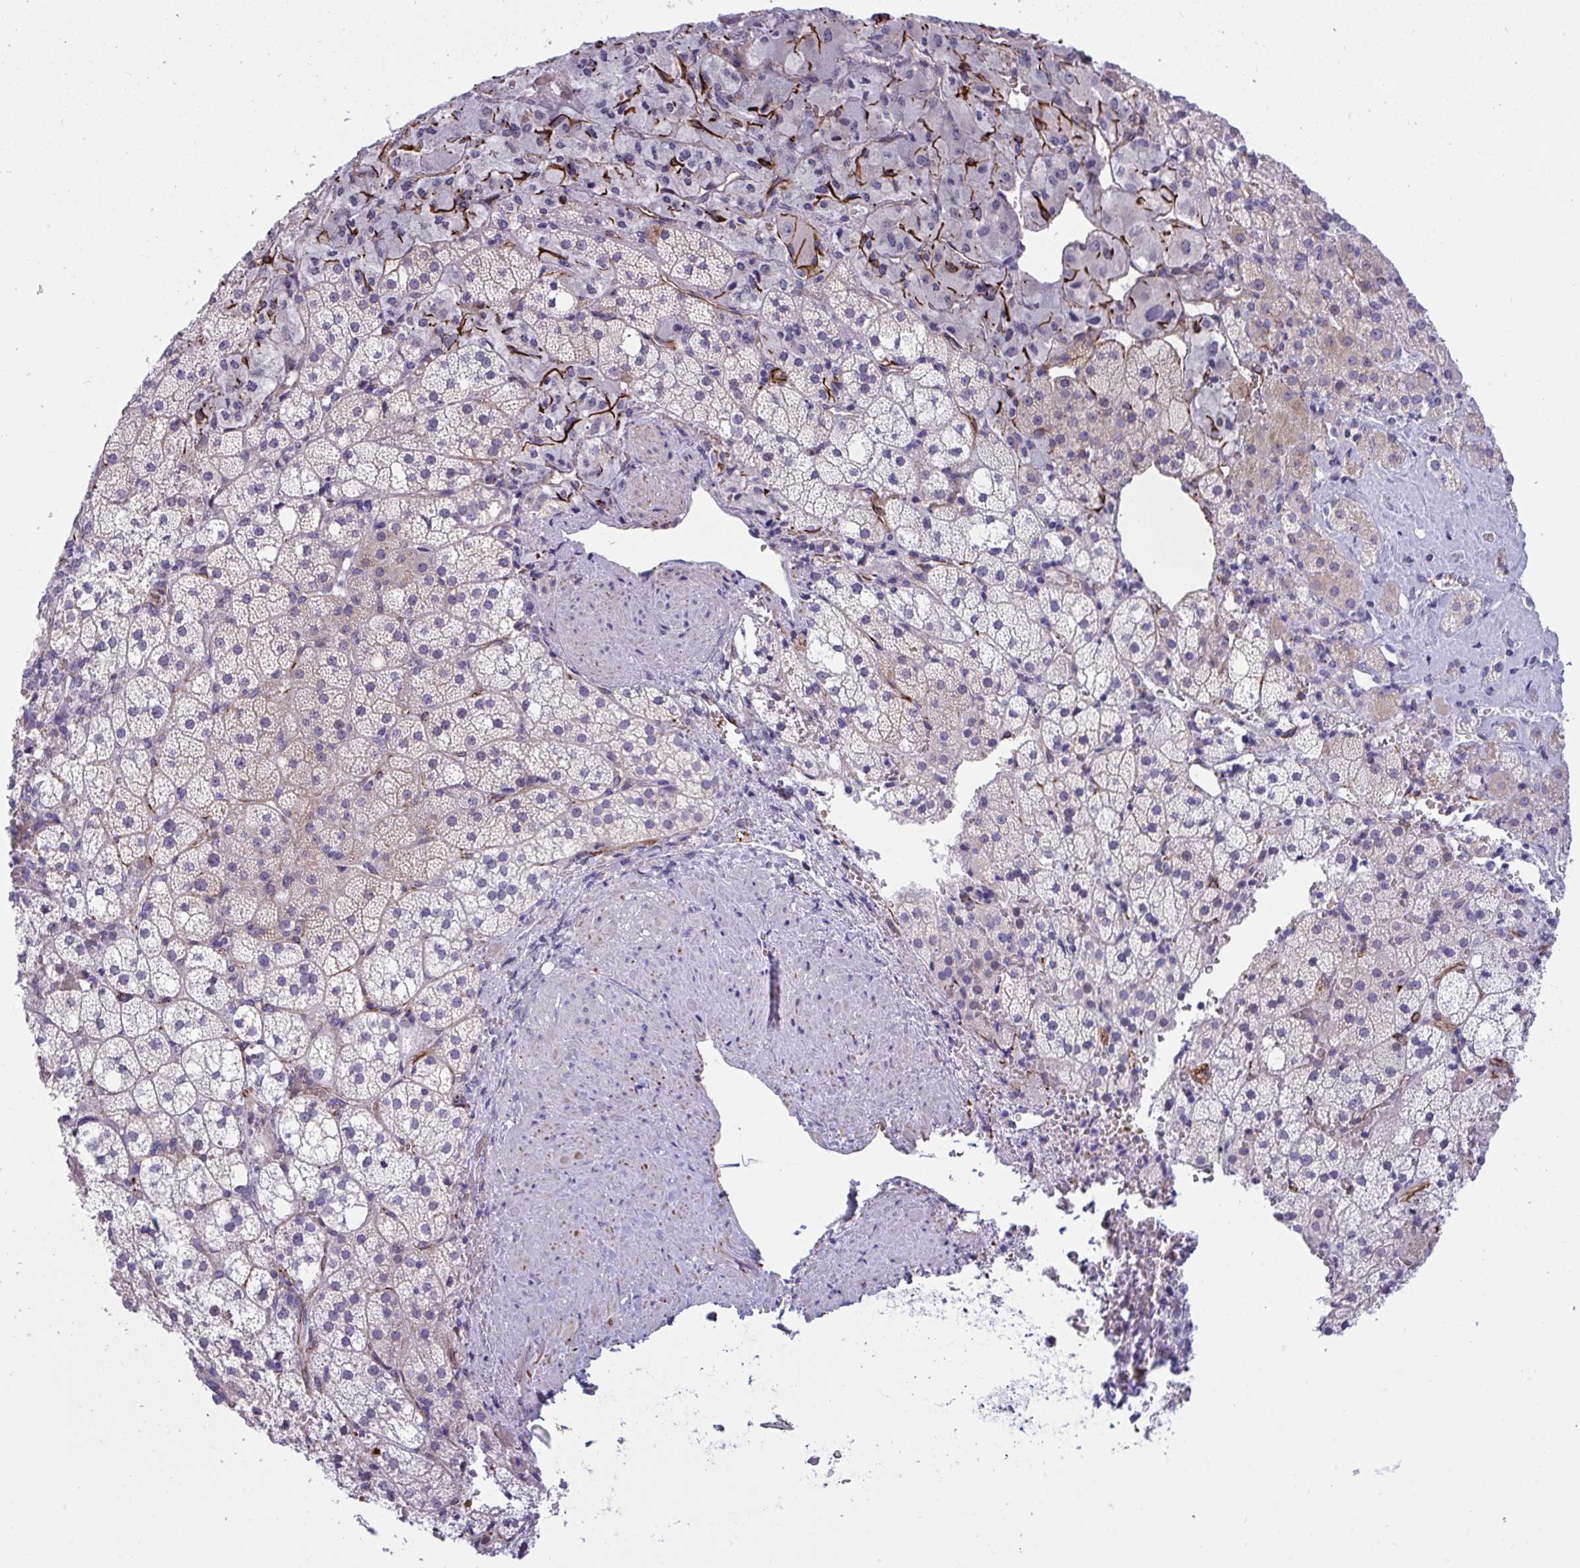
{"staining": {"intensity": "negative", "quantity": "none", "location": "none"}, "tissue": "adrenal gland", "cell_type": "Glandular cells", "image_type": "normal", "snomed": [{"axis": "morphology", "description": "Normal tissue, NOS"}, {"axis": "topography", "description": "Adrenal gland"}], "caption": "This is an immunohistochemistry (IHC) micrograph of unremarkable adrenal gland. There is no positivity in glandular cells.", "gene": "SLC35B1", "patient": {"sex": "male", "age": 53}}